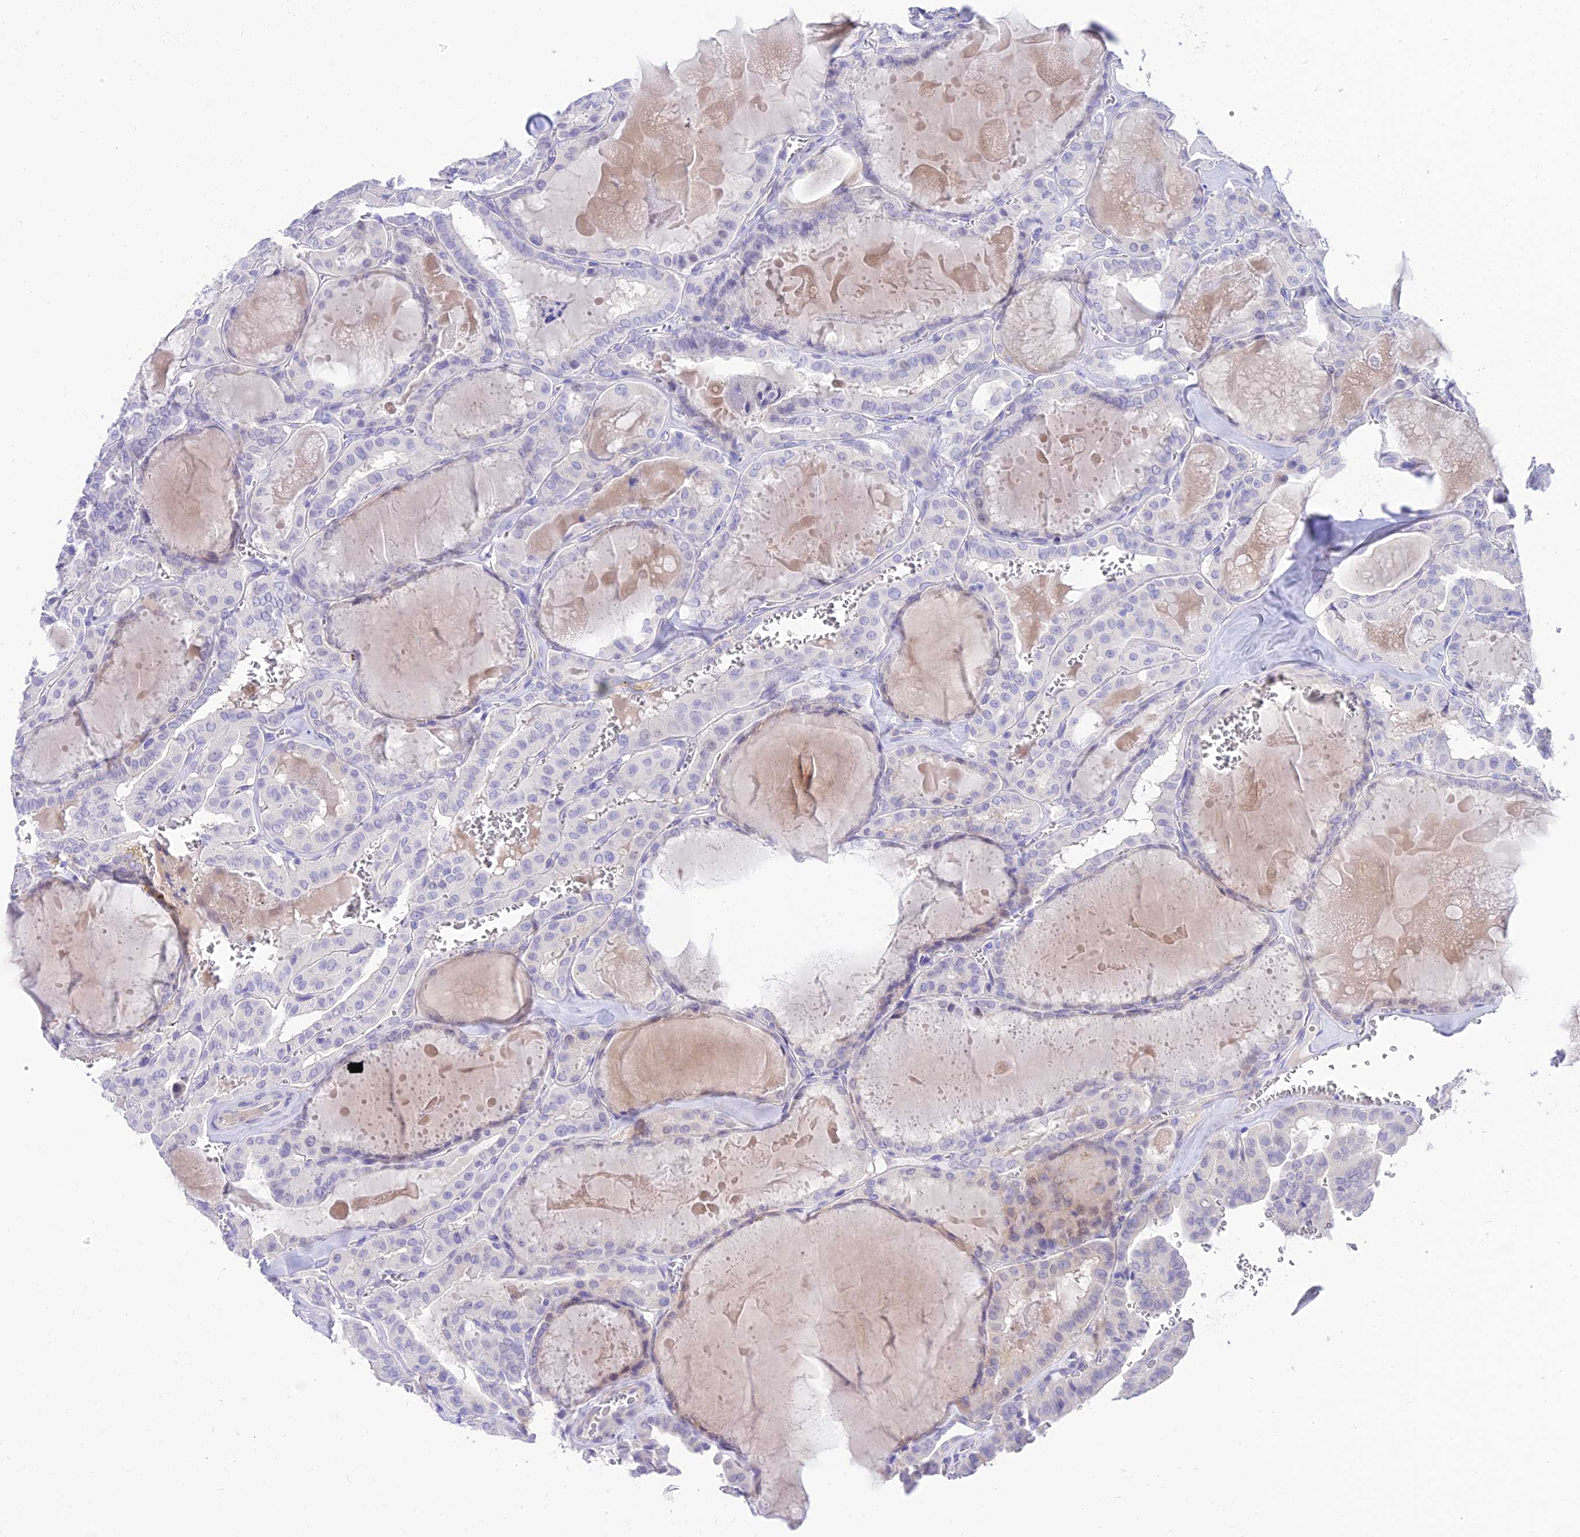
{"staining": {"intensity": "negative", "quantity": "none", "location": "none"}, "tissue": "thyroid cancer", "cell_type": "Tumor cells", "image_type": "cancer", "snomed": [{"axis": "morphology", "description": "Papillary adenocarcinoma, NOS"}, {"axis": "topography", "description": "Thyroid gland"}], "caption": "Protein analysis of thyroid papillary adenocarcinoma exhibits no significant expression in tumor cells.", "gene": "TAC3", "patient": {"sex": "male", "age": 52}}